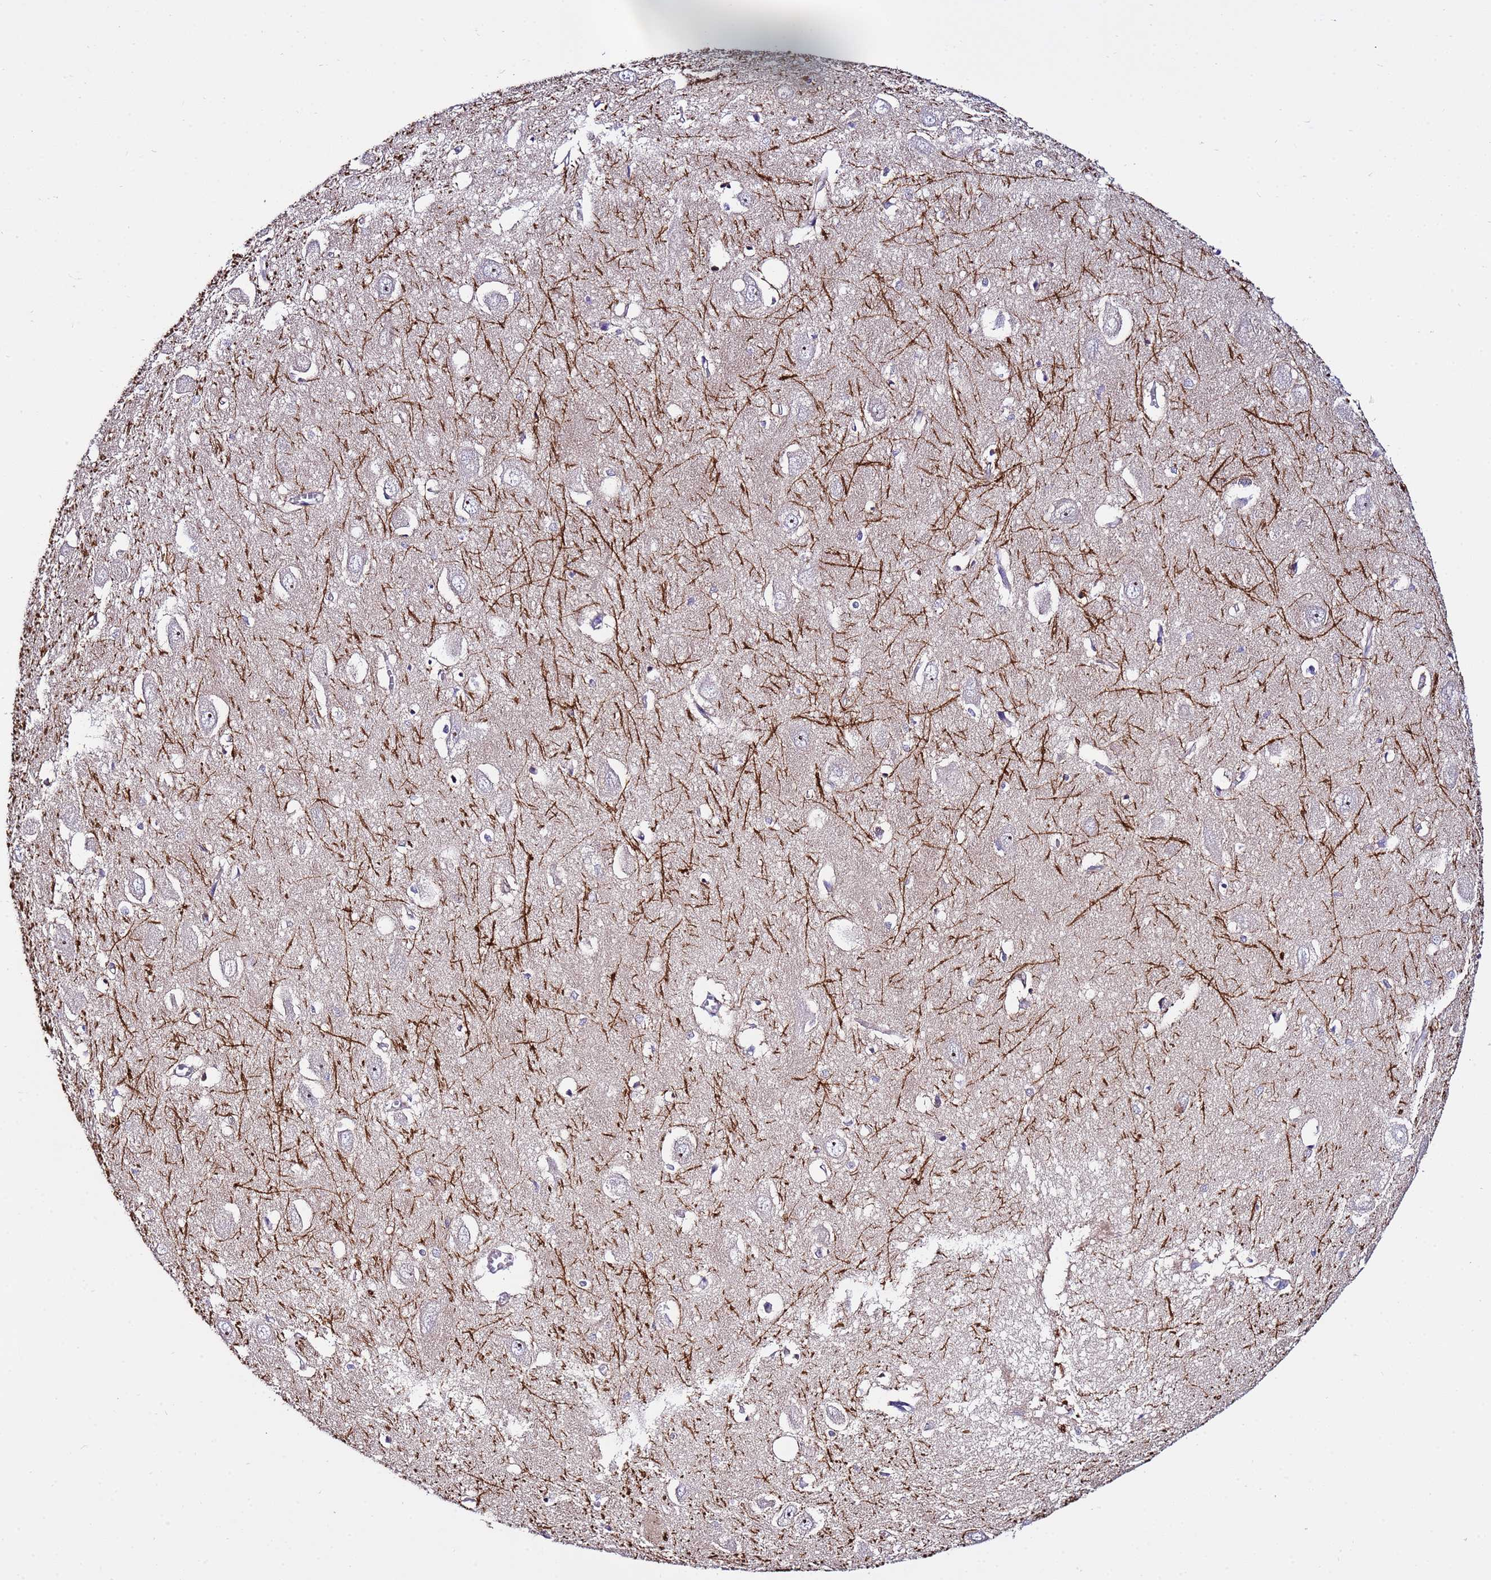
{"staining": {"intensity": "negative", "quantity": "none", "location": "none"}, "tissue": "hippocampus", "cell_type": "Glial cells", "image_type": "normal", "snomed": [{"axis": "morphology", "description": "Normal tissue, NOS"}, {"axis": "topography", "description": "Hippocampus"}], "caption": "Benign hippocampus was stained to show a protein in brown. There is no significant staining in glial cells.", "gene": "IGSF11", "patient": {"sex": "female", "age": 64}}